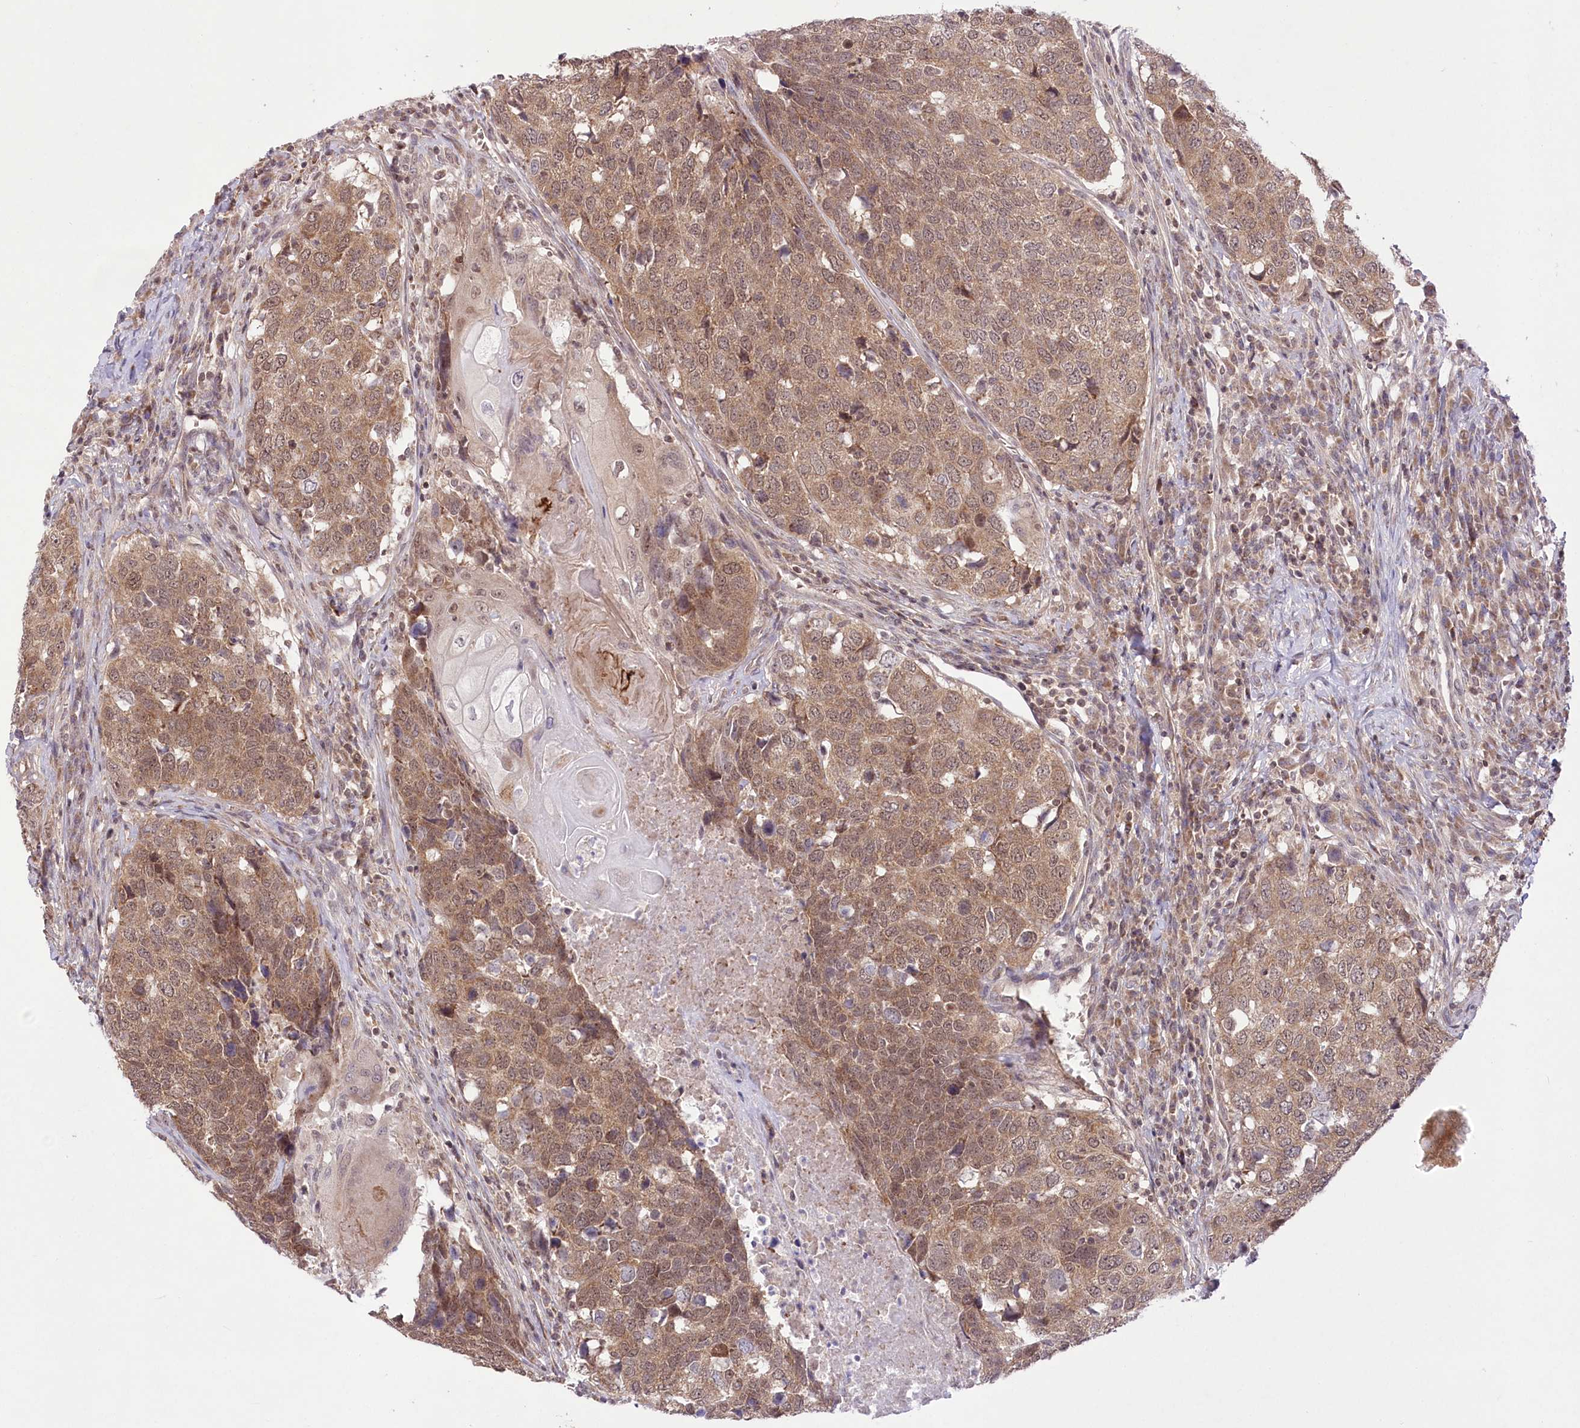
{"staining": {"intensity": "moderate", "quantity": ">75%", "location": "cytoplasmic/membranous"}, "tissue": "head and neck cancer", "cell_type": "Tumor cells", "image_type": "cancer", "snomed": [{"axis": "morphology", "description": "Squamous cell carcinoma, NOS"}, {"axis": "topography", "description": "Head-Neck"}], "caption": "A brown stain highlights moderate cytoplasmic/membranous staining of a protein in human squamous cell carcinoma (head and neck) tumor cells. The staining was performed using DAB (3,3'-diaminobenzidine) to visualize the protein expression in brown, while the nuclei were stained in blue with hematoxylin (Magnification: 20x).", "gene": "ZMAT2", "patient": {"sex": "male", "age": 66}}